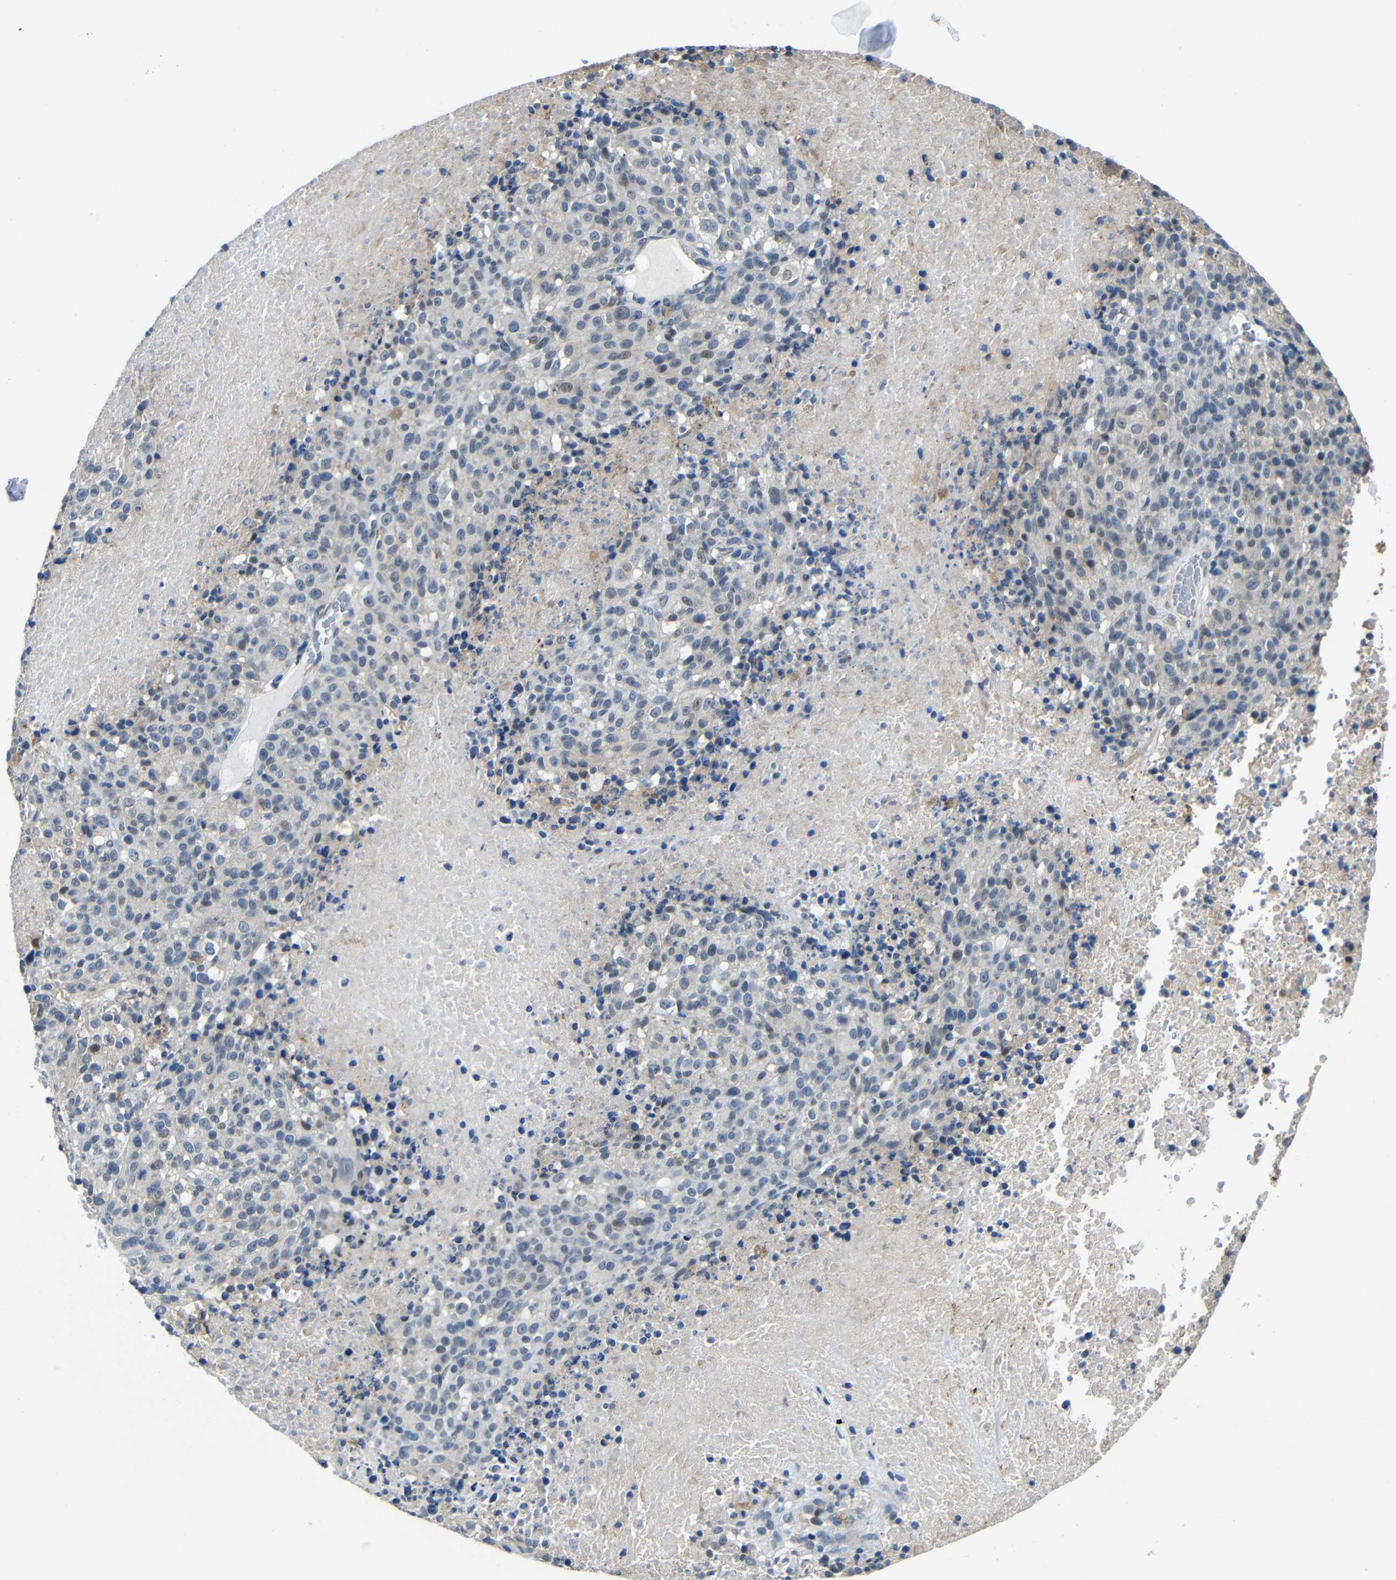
{"staining": {"intensity": "negative", "quantity": "none", "location": "none"}, "tissue": "melanoma", "cell_type": "Tumor cells", "image_type": "cancer", "snomed": [{"axis": "morphology", "description": "Malignant melanoma, Metastatic site"}, {"axis": "topography", "description": "Cerebral cortex"}], "caption": "High power microscopy image of an immunohistochemistry (IHC) image of malignant melanoma (metastatic site), revealing no significant staining in tumor cells.", "gene": "ZNF90", "patient": {"sex": "female", "age": 52}}